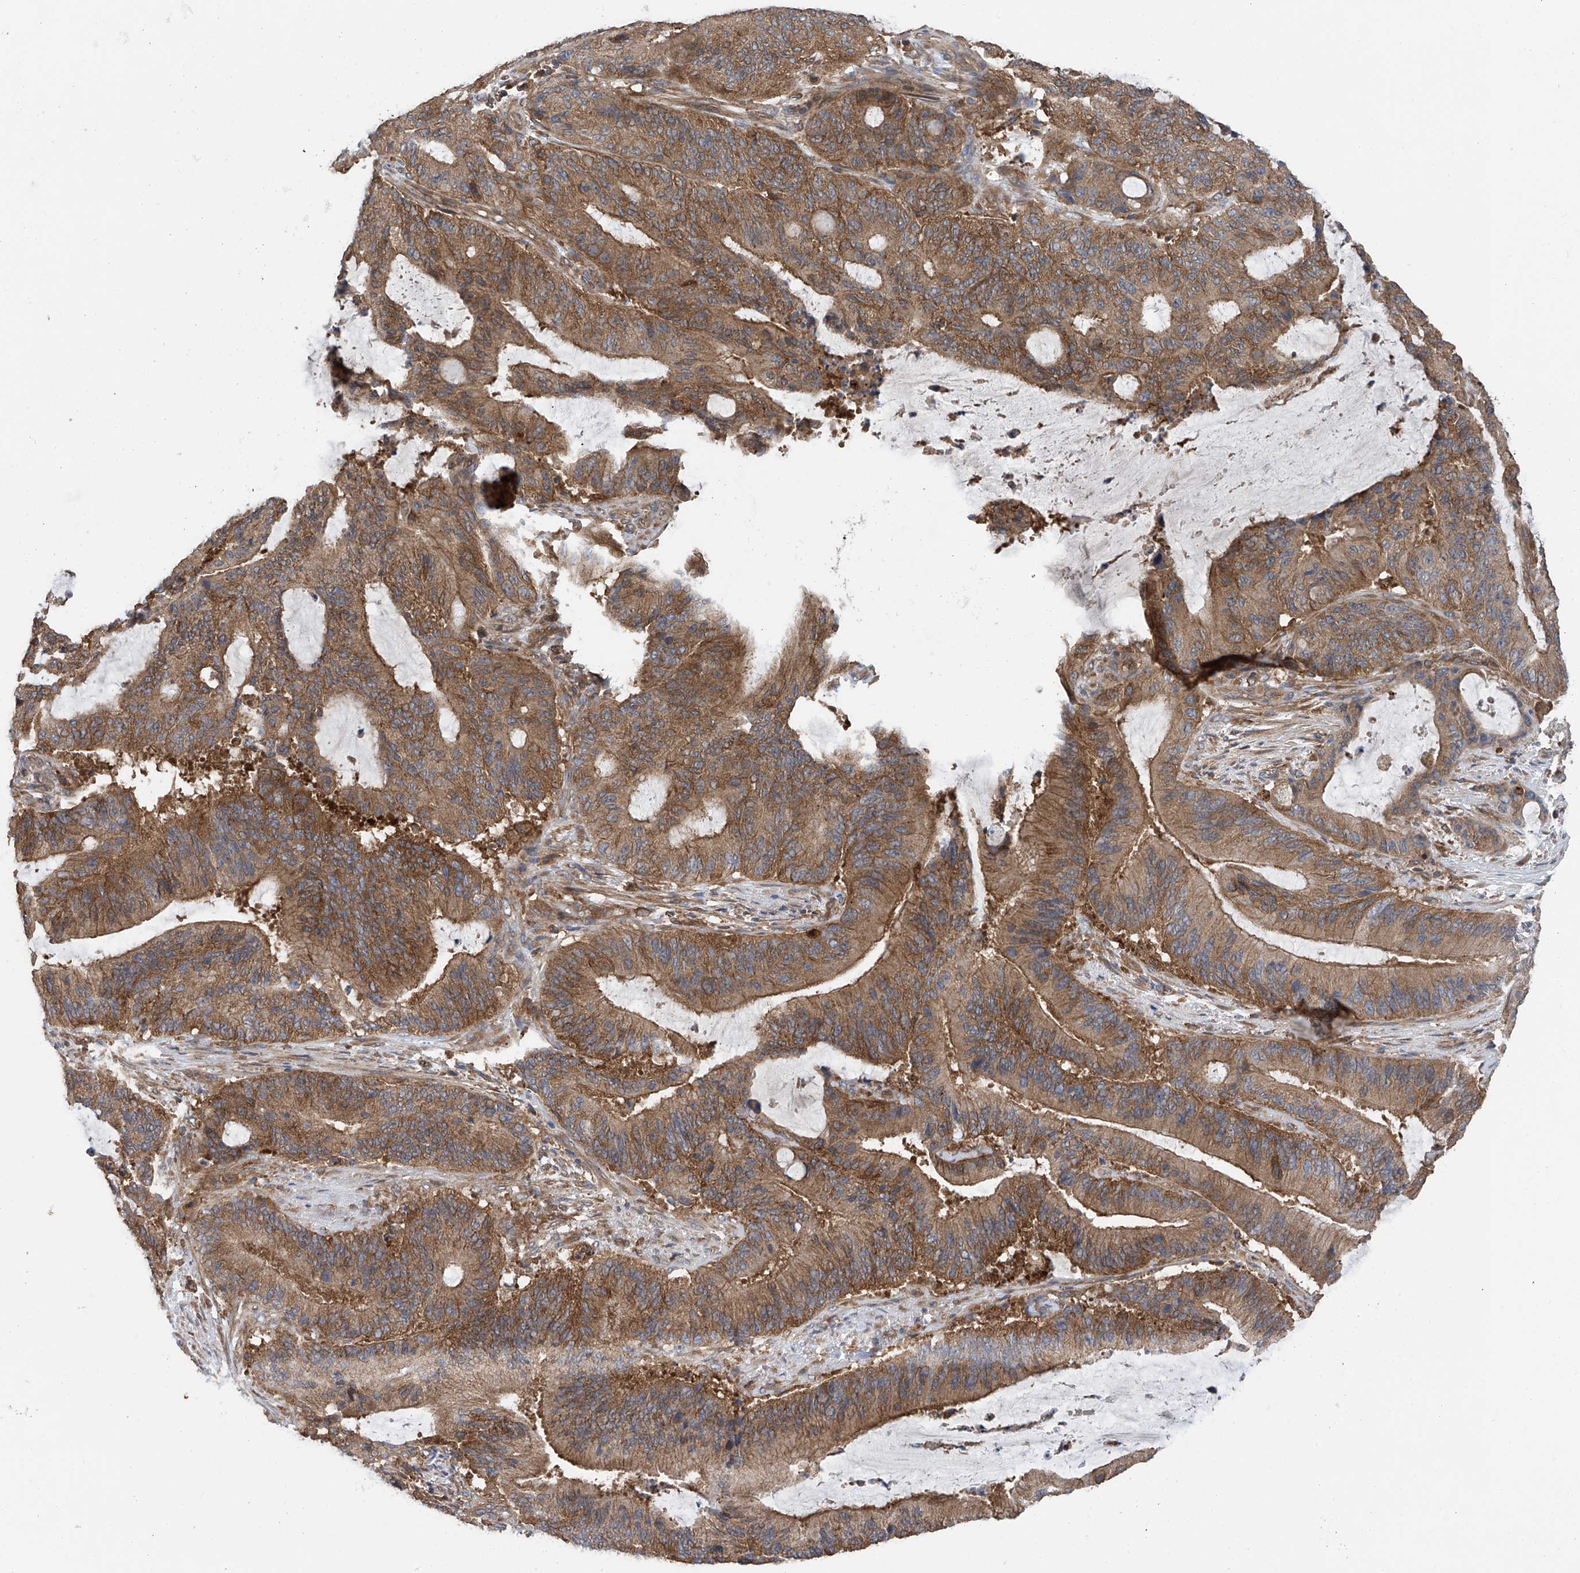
{"staining": {"intensity": "moderate", "quantity": ">75%", "location": "cytoplasmic/membranous"}, "tissue": "liver cancer", "cell_type": "Tumor cells", "image_type": "cancer", "snomed": [{"axis": "morphology", "description": "Normal tissue, NOS"}, {"axis": "morphology", "description": "Cholangiocarcinoma"}, {"axis": "topography", "description": "Liver"}, {"axis": "topography", "description": "Peripheral nerve tissue"}], "caption": "Liver cholangiocarcinoma stained with a protein marker shows moderate staining in tumor cells.", "gene": "CHPF", "patient": {"sex": "female", "age": 73}}